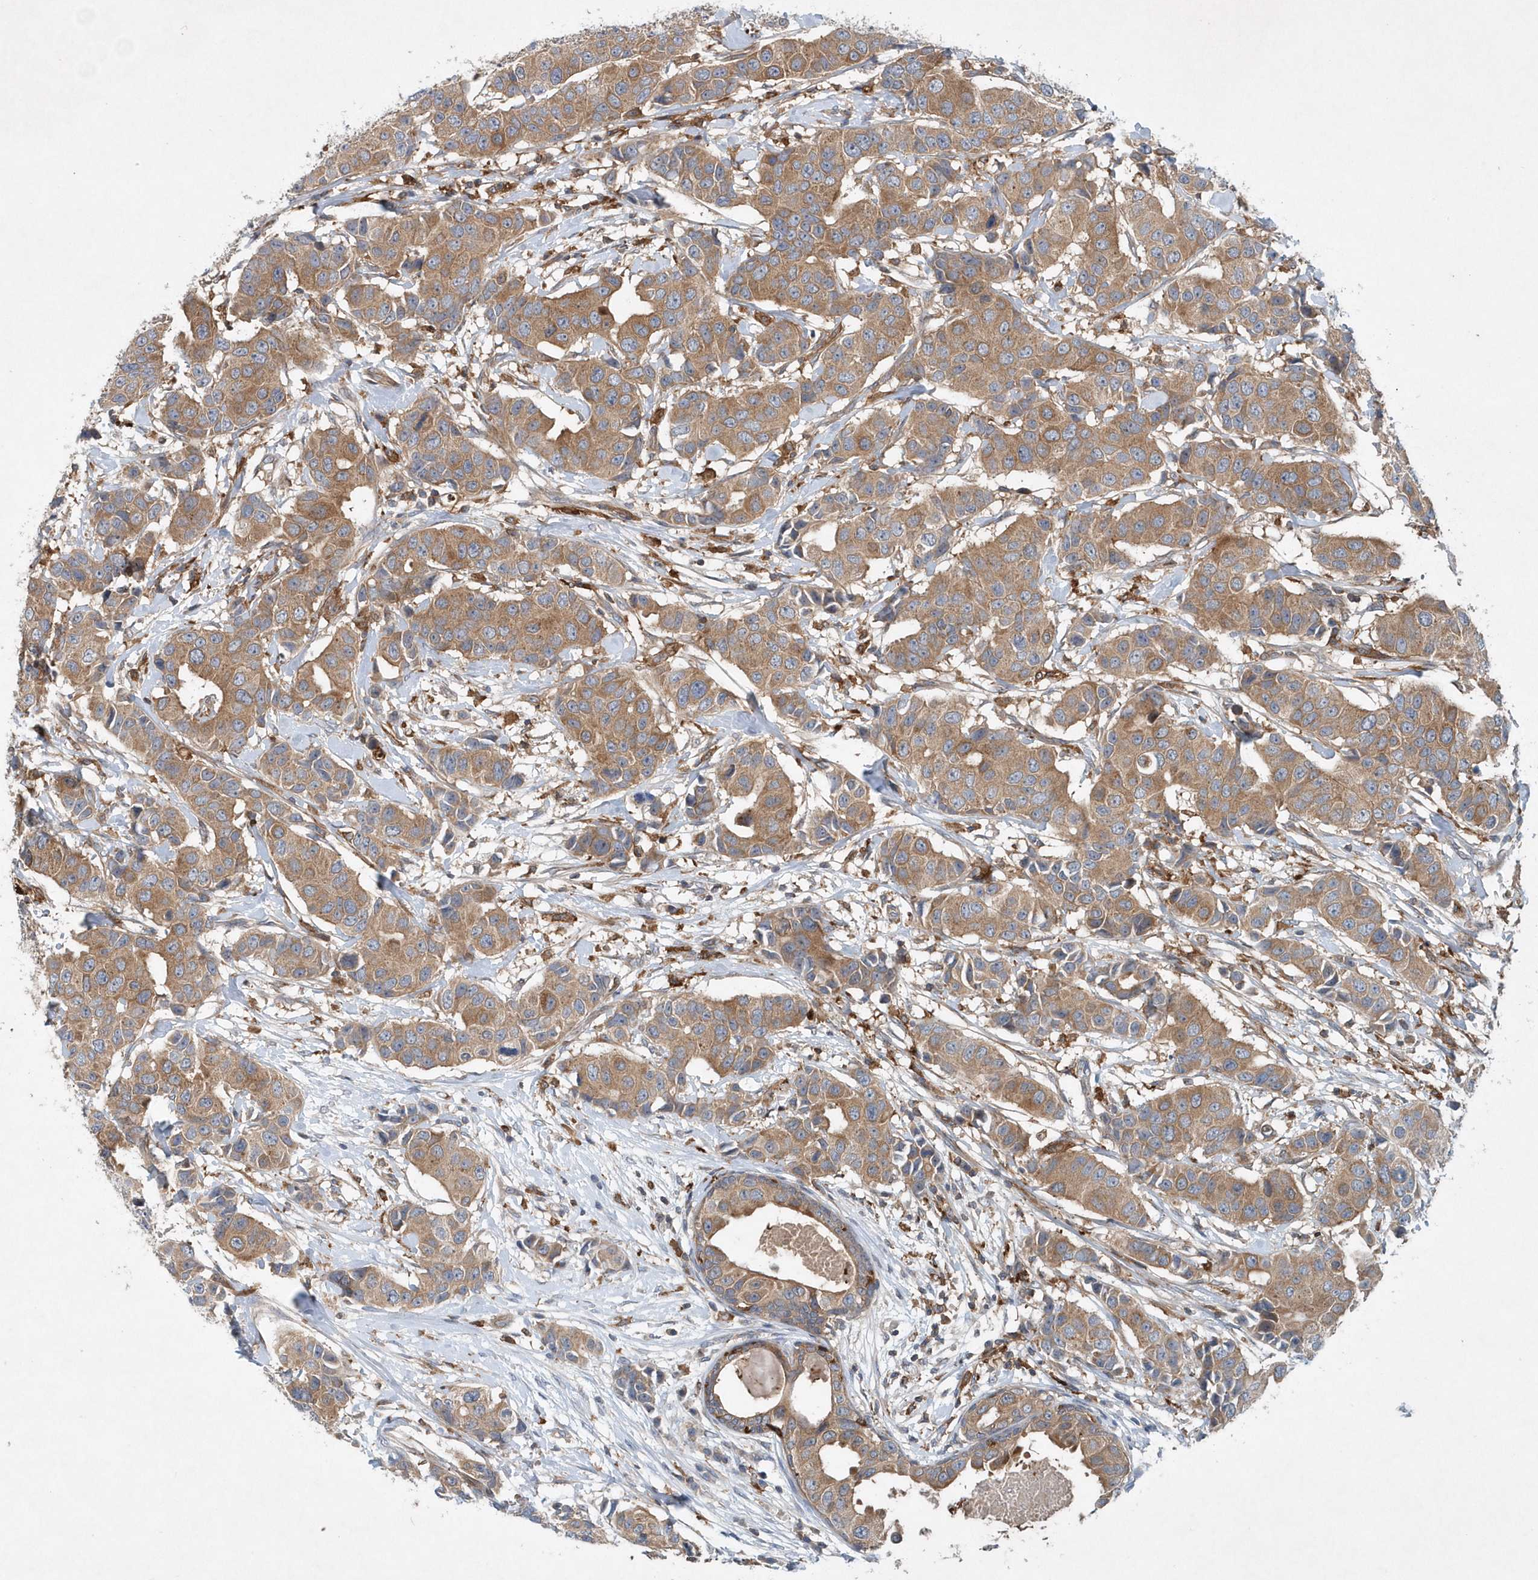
{"staining": {"intensity": "moderate", "quantity": ">75%", "location": "cytoplasmic/membranous"}, "tissue": "breast cancer", "cell_type": "Tumor cells", "image_type": "cancer", "snomed": [{"axis": "morphology", "description": "Normal tissue, NOS"}, {"axis": "morphology", "description": "Duct carcinoma"}, {"axis": "topography", "description": "Breast"}], "caption": "Protein expression analysis of breast infiltrating ductal carcinoma displays moderate cytoplasmic/membranous positivity in about >75% of tumor cells.", "gene": "P2RY10", "patient": {"sex": "female", "age": 39}}